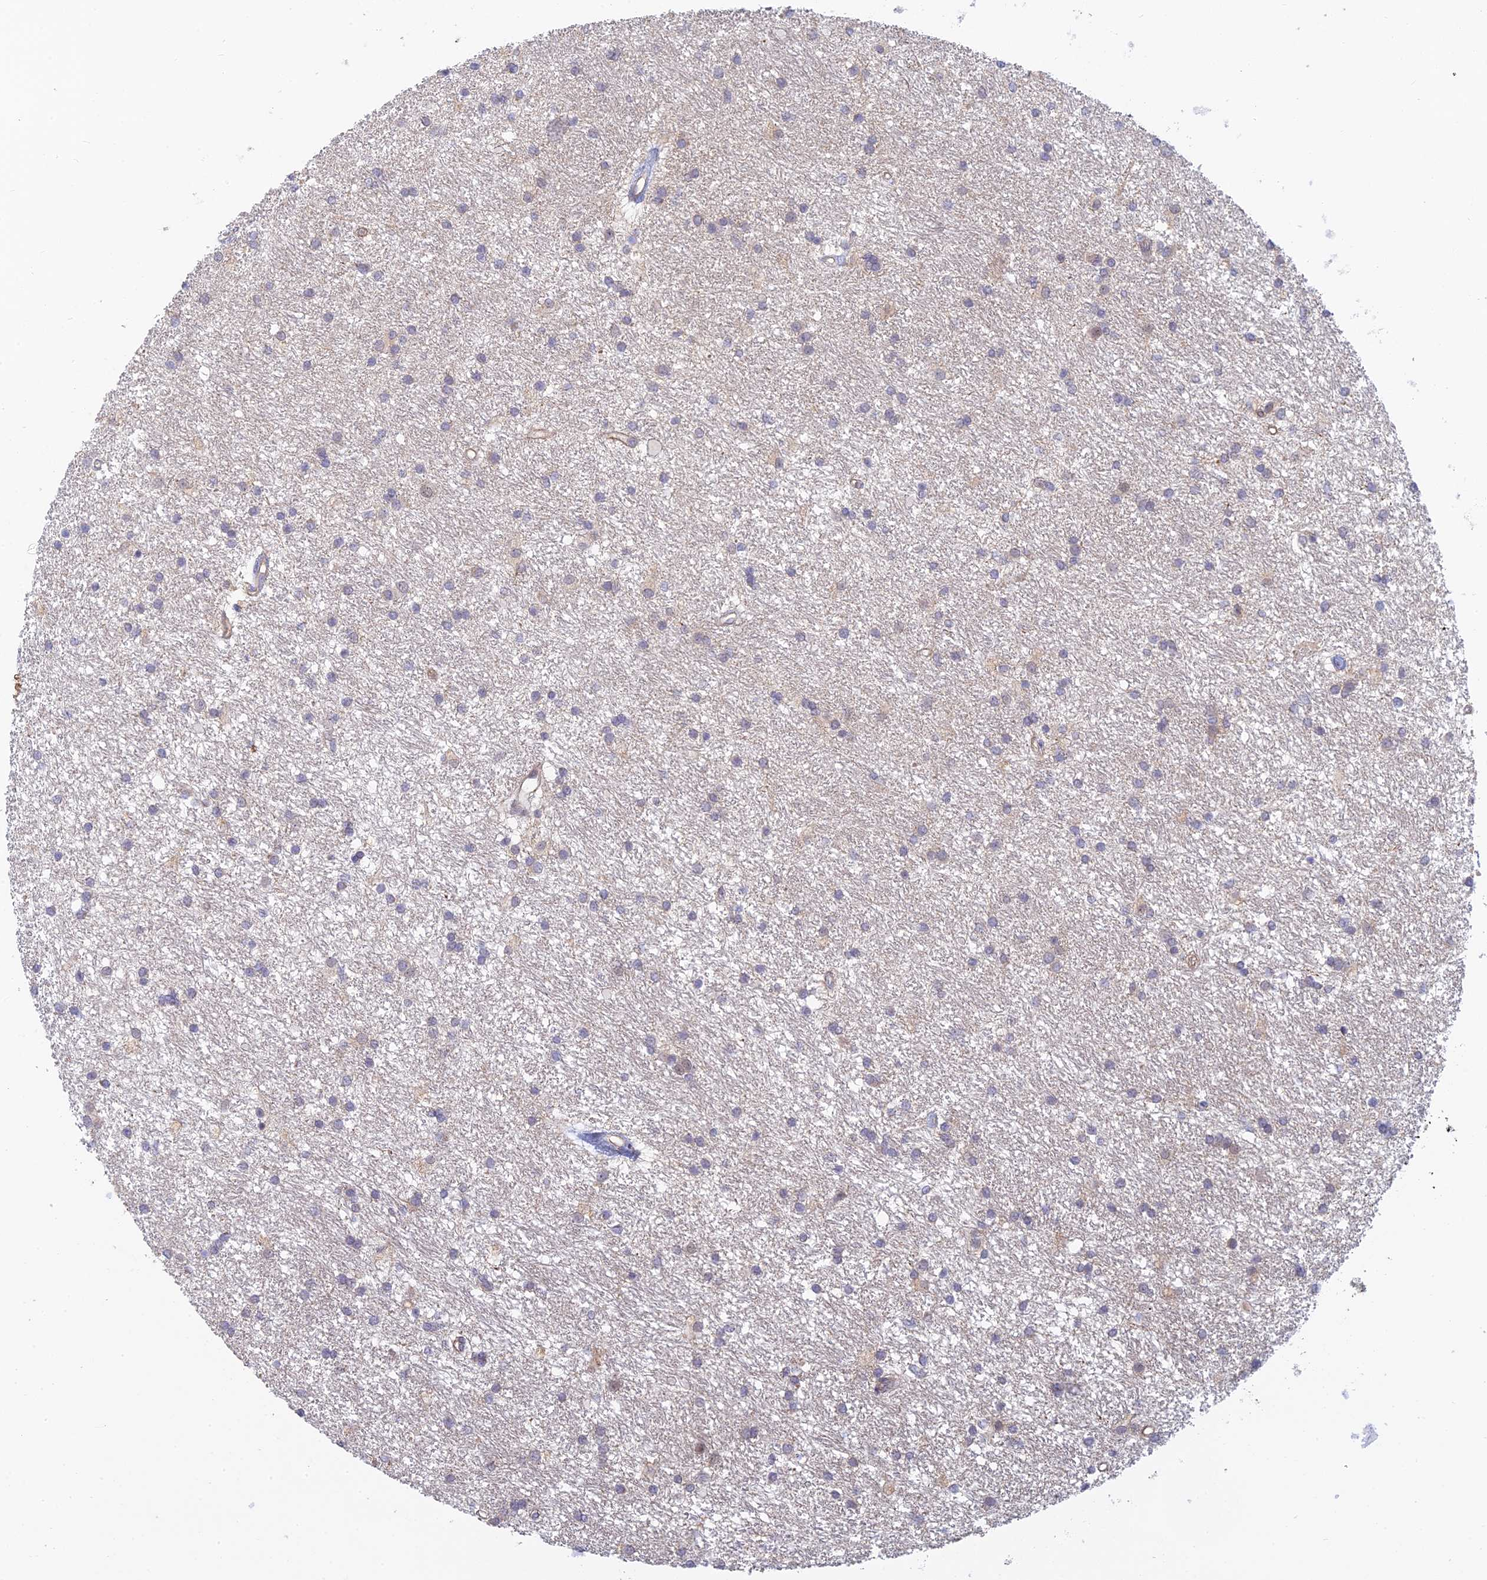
{"staining": {"intensity": "negative", "quantity": "none", "location": "none"}, "tissue": "glioma", "cell_type": "Tumor cells", "image_type": "cancer", "snomed": [{"axis": "morphology", "description": "Glioma, malignant, High grade"}, {"axis": "topography", "description": "Brain"}], "caption": "Image shows no significant protein positivity in tumor cells of glioma. The staining was performed using DAB to visualize the protein expression in brown, while the nuclei were stained in blue with hematoxylin (Magnification: 20x).", "gene": "CFAP92", "patient": {"sex": "male", "age": 77}}